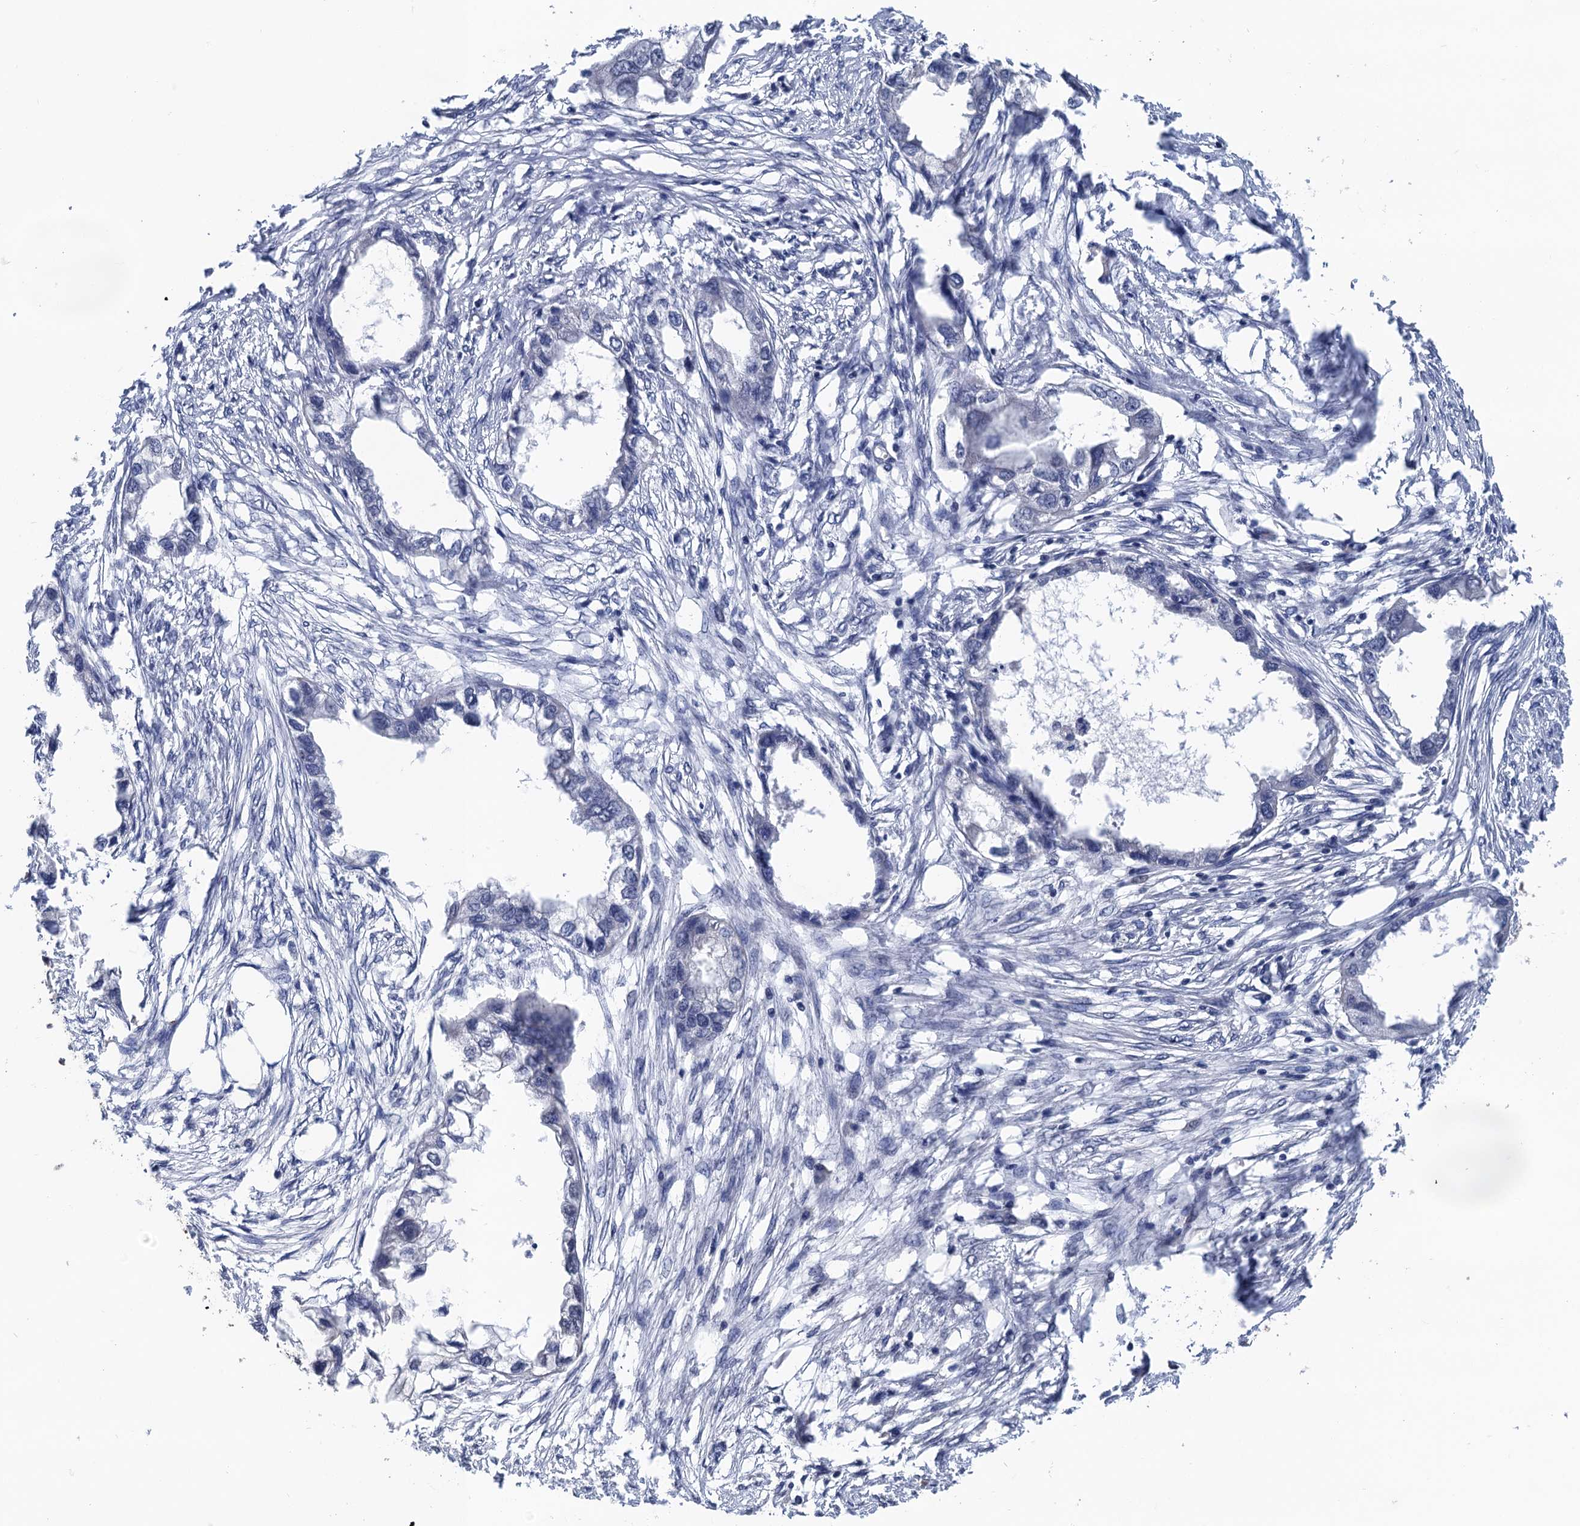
{"staining": {"intensity": "negative", "quantity": "none", "location": "none"}, "tissue": "endometrial cancer", "cell_type": "Tumor cells", "image_type": "cancer", "snomed": [{"axis": "morphology", "description": "Adenocarcinoma, NOS"}, {"axis": "morphology", "description": "Adenocarcinoma, metastatic, NOS"}, {"axis": "topography", "description": "Adipose tissue"}, {"axis": "topography", "description": "Endometrium"}], "caption": "Immunohistochemistry (IHC) photomicrograph of neoplastic tissue: endometrial cancer (adenocarcinoma) stained with DAB (3,3'-diaminobenzidine) displays no significant protein staining in tumor cells.", "gene": "ART5", "patient": {"sex": "female", "age": 67}}